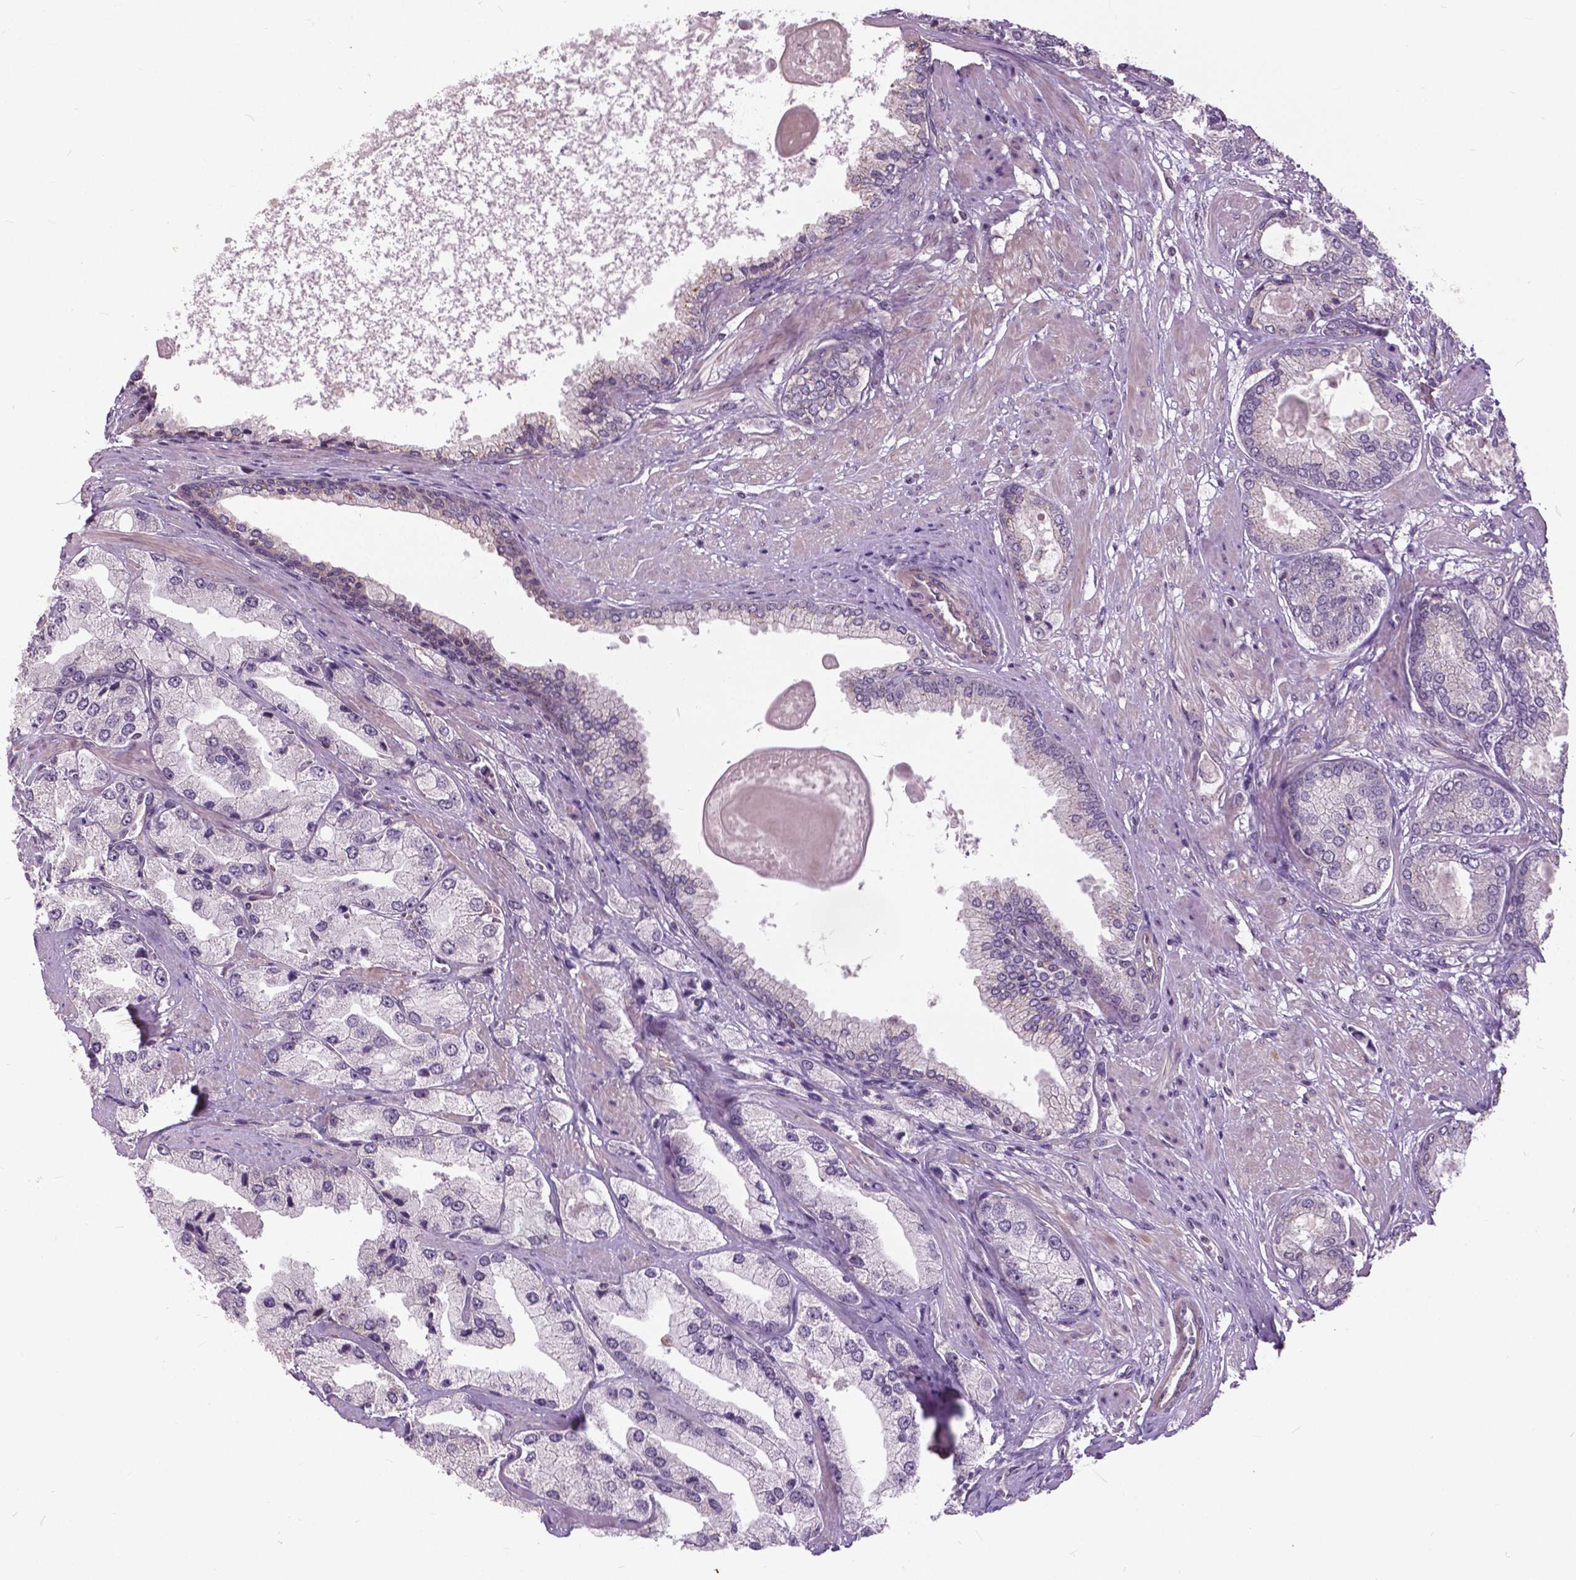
{"staining": {"intensity": "negative", "quantity": "none", "location": "none"}, "tissue": "prostate cancer", "cell_type": "Tumor cells", "image_type": "cancer", "snomed": [{"axis": "morphology", "description": "Adenocarcinoma, High grade"}, {"axis": "topography", "description": "Prostate"}], "caption": "Image shows no protein staining in tumor cells of prostate adenocarcinoma (high-grade) tissue.", "gene": "ANXA13", "patient": {"sex": "male", "age": 68}}